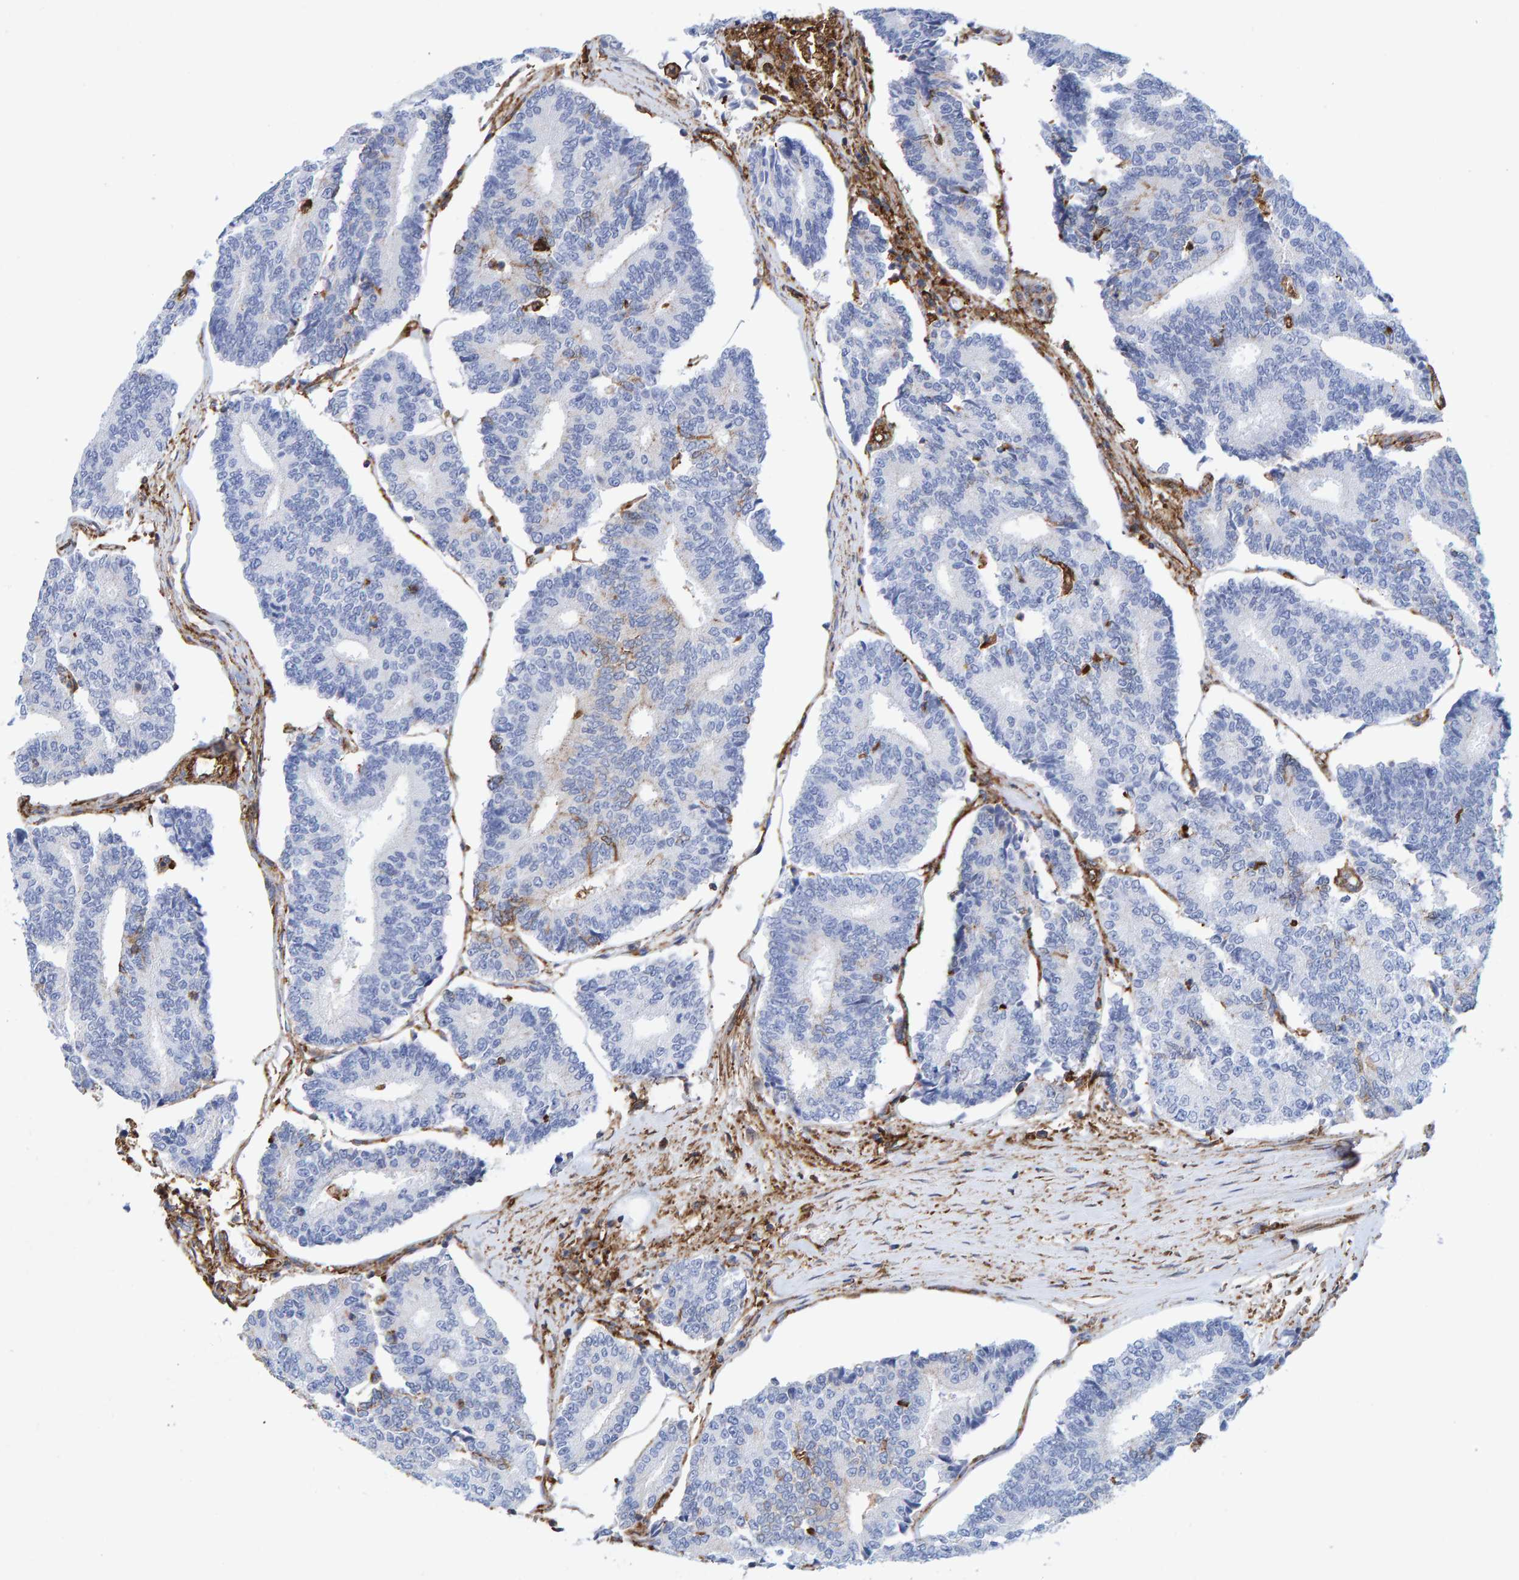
{"staining": {"intensity": "negative", "quantity": "none", "location": "none"}, "tissue": "prostate cancer", "cell_type": "Tumor cells", "image_type": "cancer", "snomed": [{"axis": "morphology", "description": "Normal tissue, NOS"}, {"axis": "morphology", "description": "Adenocarcinoma, High grade"}, {"axis": "topography", "description": "Prostate"}, {"axis": "topography", "description": "Seminal veicle"}], "caption": "This is an immunohistochemistry photomicrograph of prostate high-grade adenocarcinoma. There is no positivity in tumor cells.", "gene": "MVP", "patient": {"sex": "male", "age": 55}}